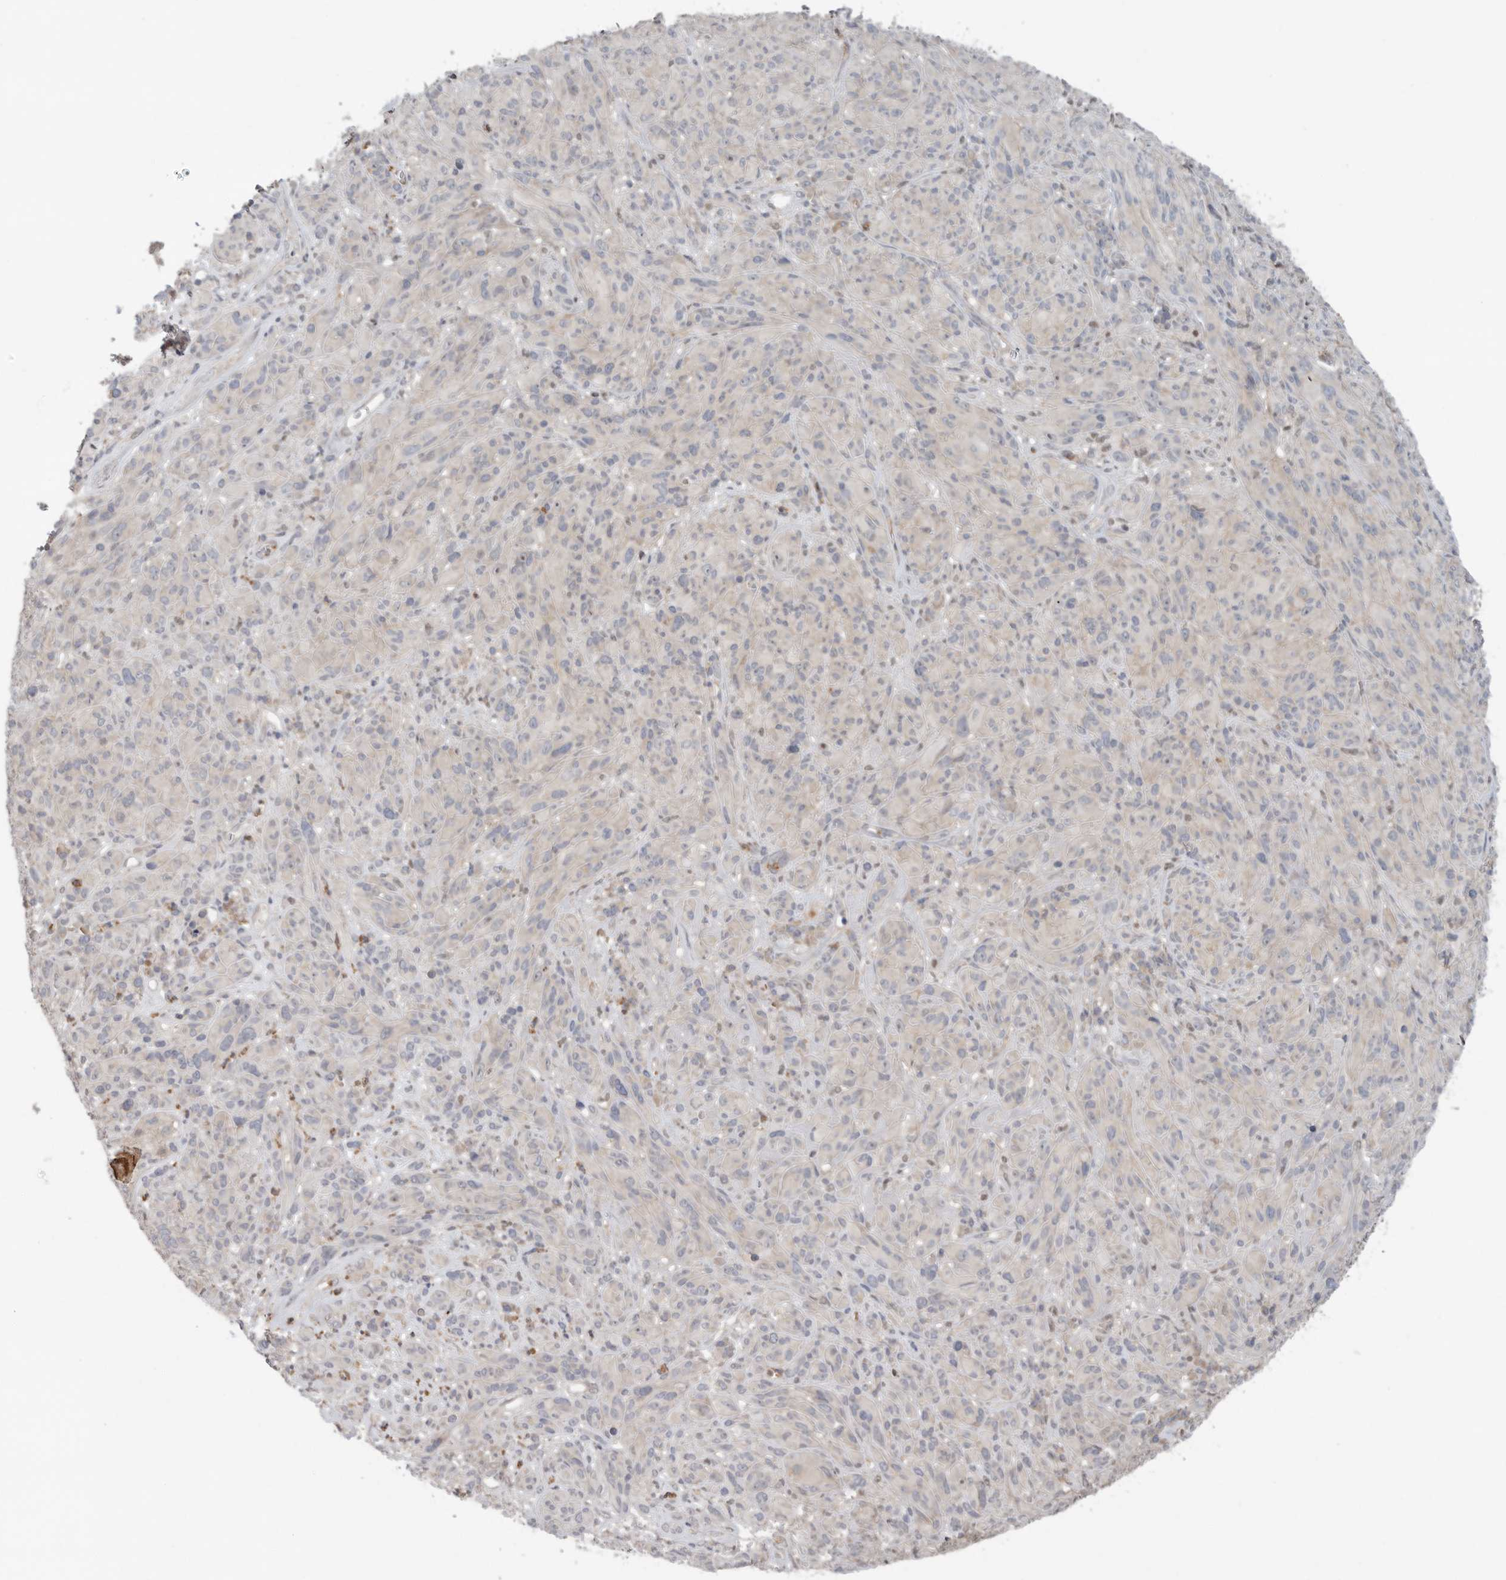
{"staining": {"intensity": "negative", "quantity": "none", "location": "none"}, "tissue": "melanoma", "cell_type": "Tumor cells", "image_type": "cancer", "snomed": [{"axis": "morphology", "description": "Malignant melanoma, NOS"}, {"axis": "topography", "description": "Skin of head"}], "caption": "Melanoma stained for a protein using immunohistochemistry exhibits no positivity tumor cells.", "gene": "KLK5", "patient": {"sex": "male", "age": 96}}